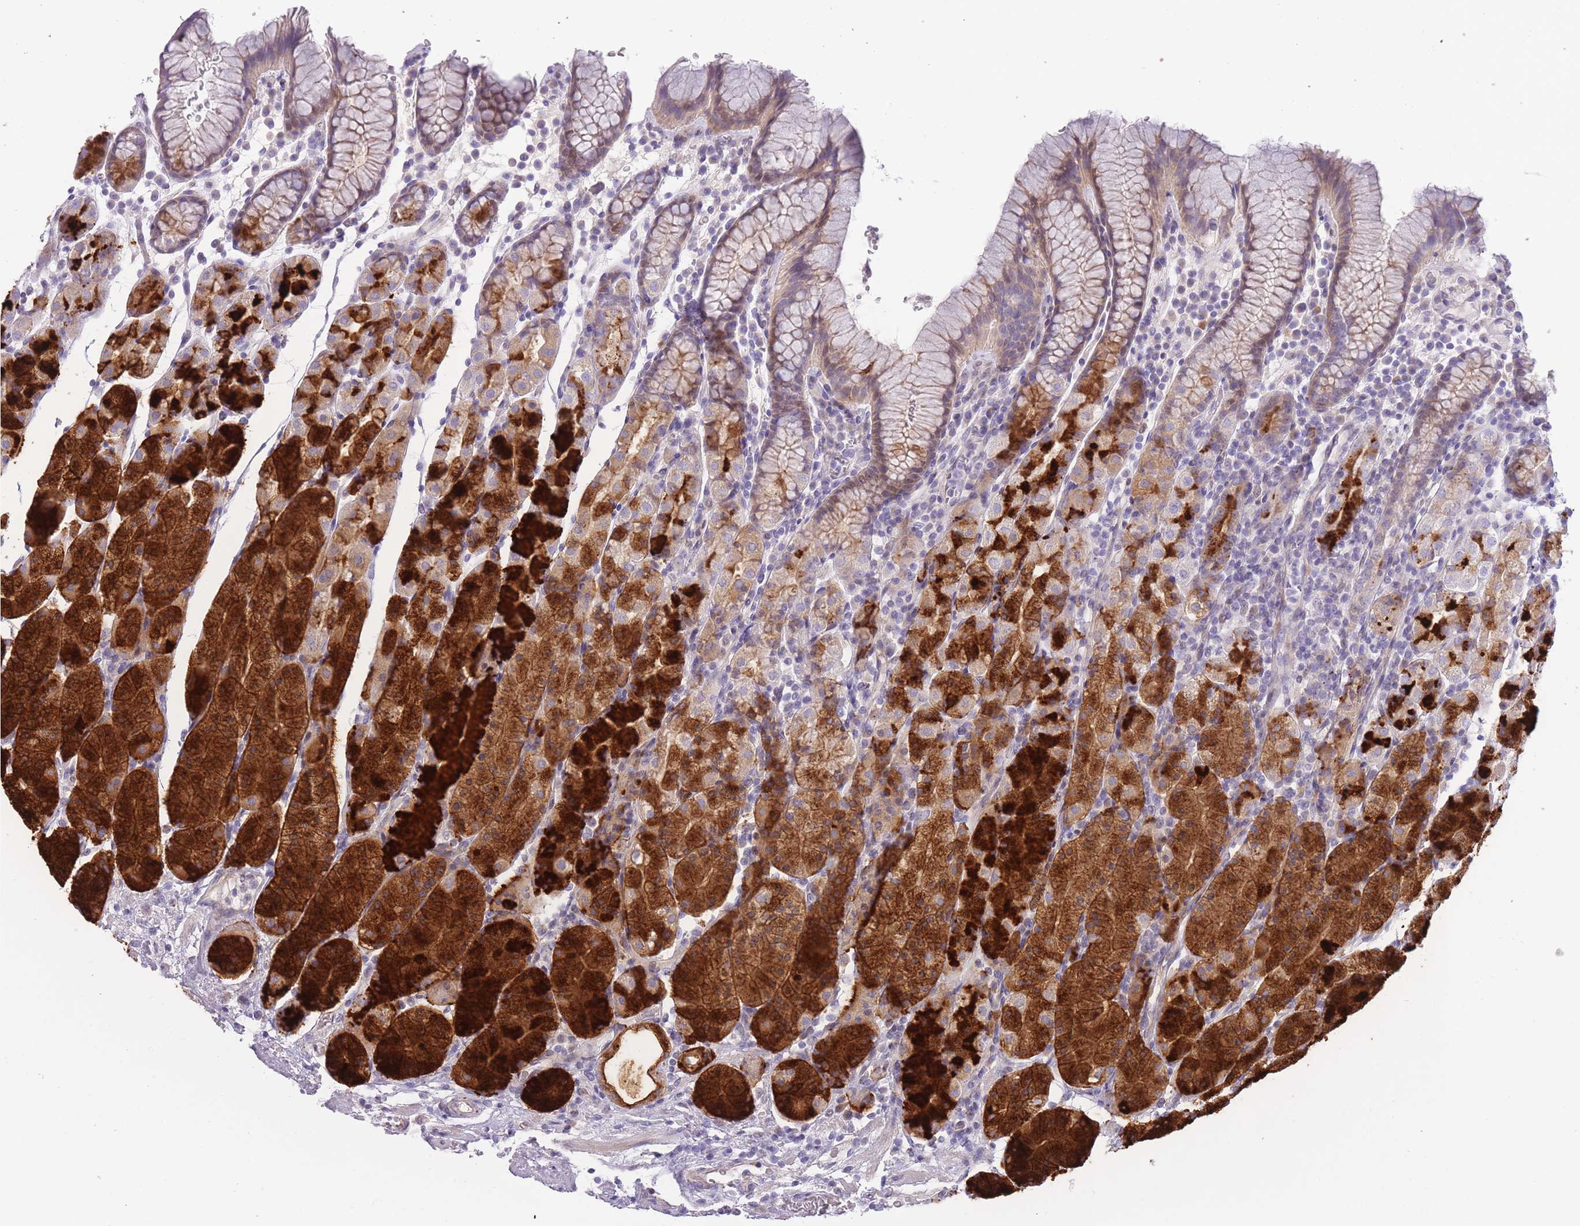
{"staining": {"intensity": "strong", "quantity": "25%-75%", "location": "cytoplasmic/membranous"}, "tissue": "stomach", "cell_type": "Glandular cells", "image_type": "normal", "snomed": [{"axis": "morphology", "description": "Normal tissue, NOS"}, {"axis": "topography", "description": "Stomach, upper"}, {"axis": "topography", "description": "Stomach"}], "caption": "A high amount of strong cytoplasmic/membranous expression is present in approximately 25%-75% of glandular cells in benign stomach.", "gene": "IMPG1", "patient": {"sex": "male", "age": 62}}